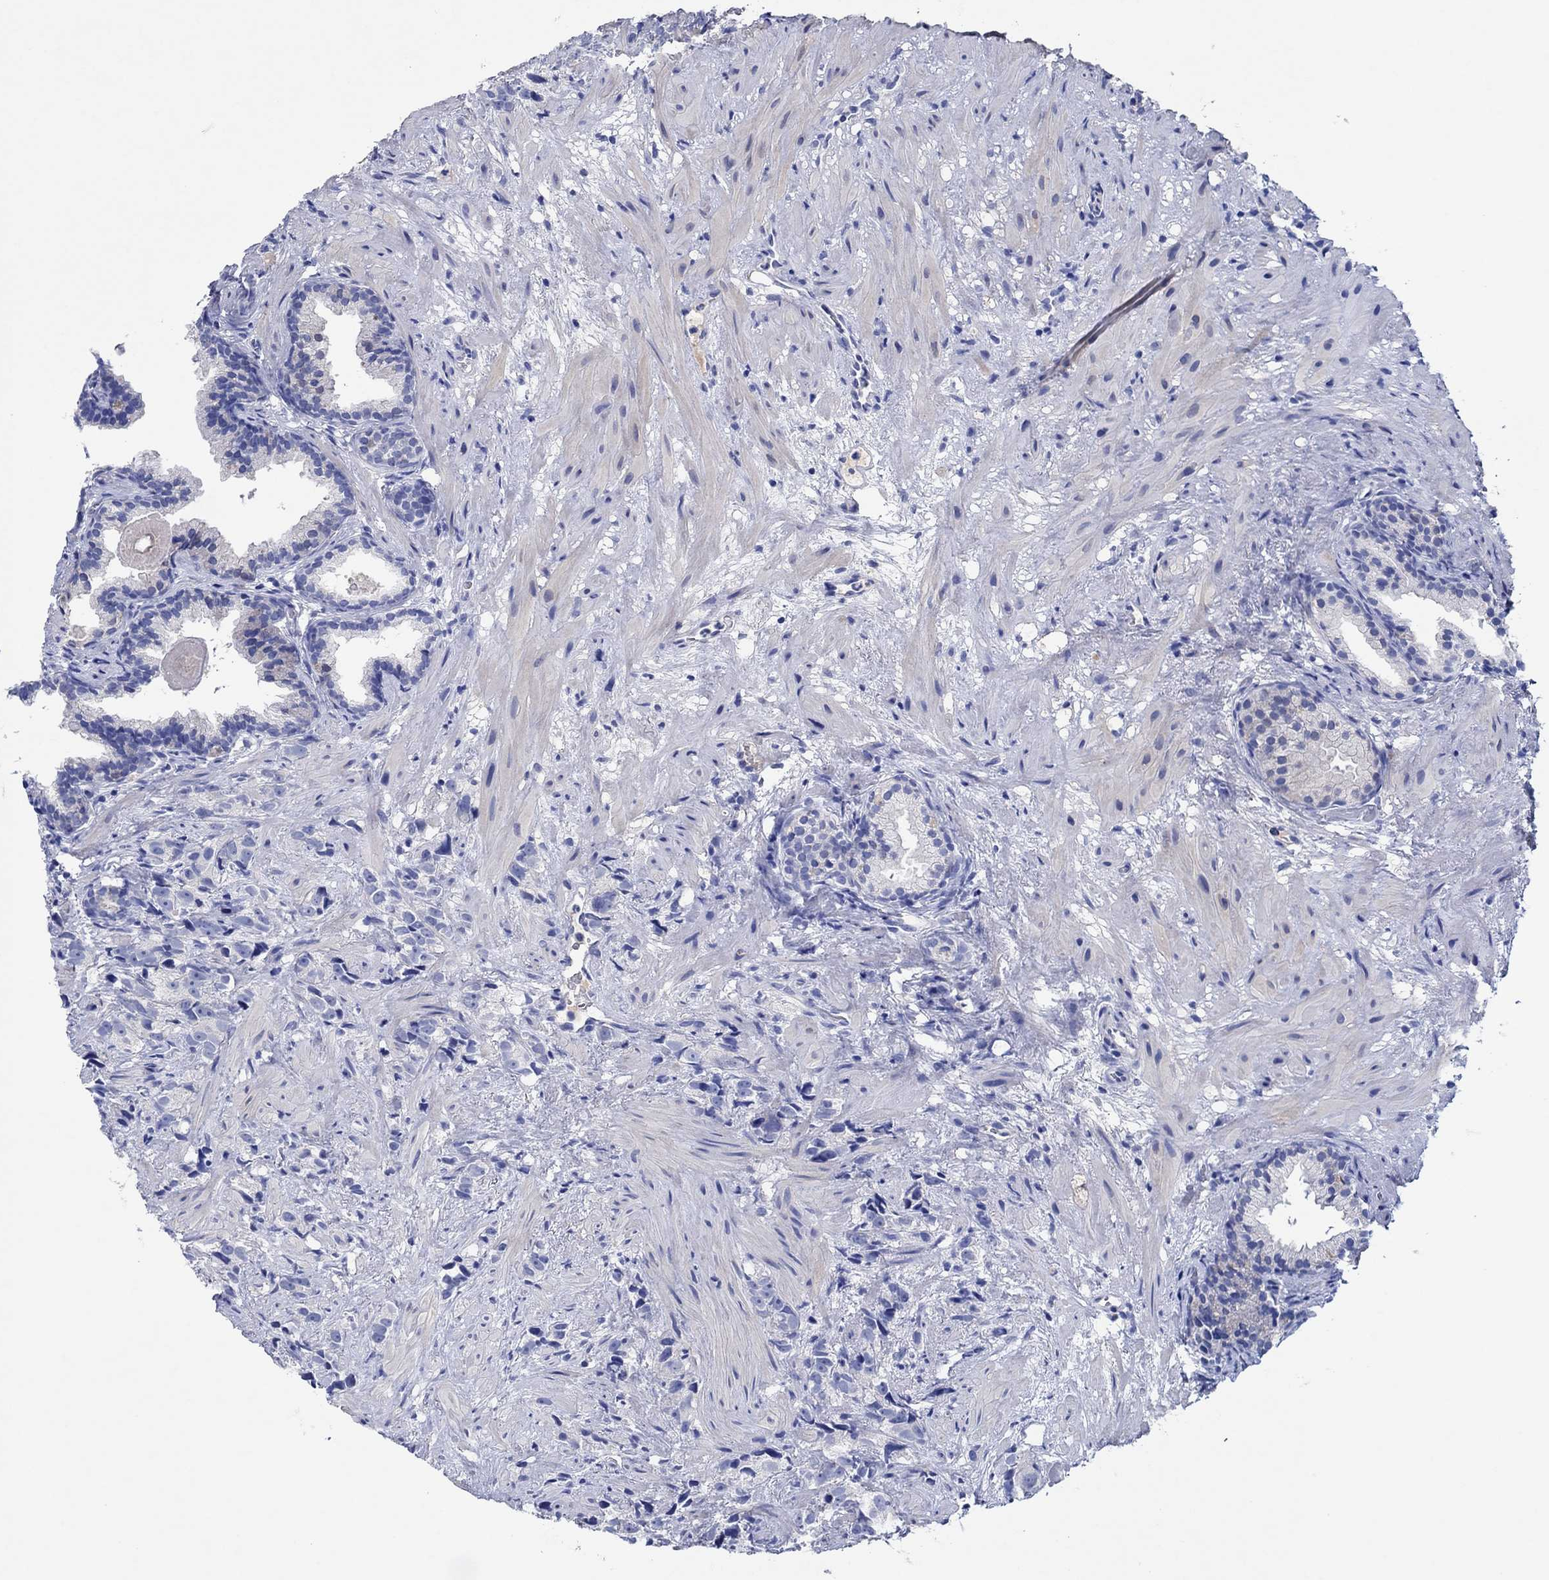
{"staining": {"intensity": "negative", "quantity": "none", "location": "none"}, "tissue": "prostate cancer", "cell_type": "Tumor cells", "image_type": "cancer", "snomed": [{"axis": "morphology", "description": "Adenocarcinoma, High grade"}, {"axis": "topography", "description": "Prostate"}], "caption": "A photomicrograph of human prostate high-grade adenocarcinoma is negative for staining in tumor cells. Nuclei are stained in blue.", "gene": "CPNE6", "patient": {"sex": "male", "age": 90}}